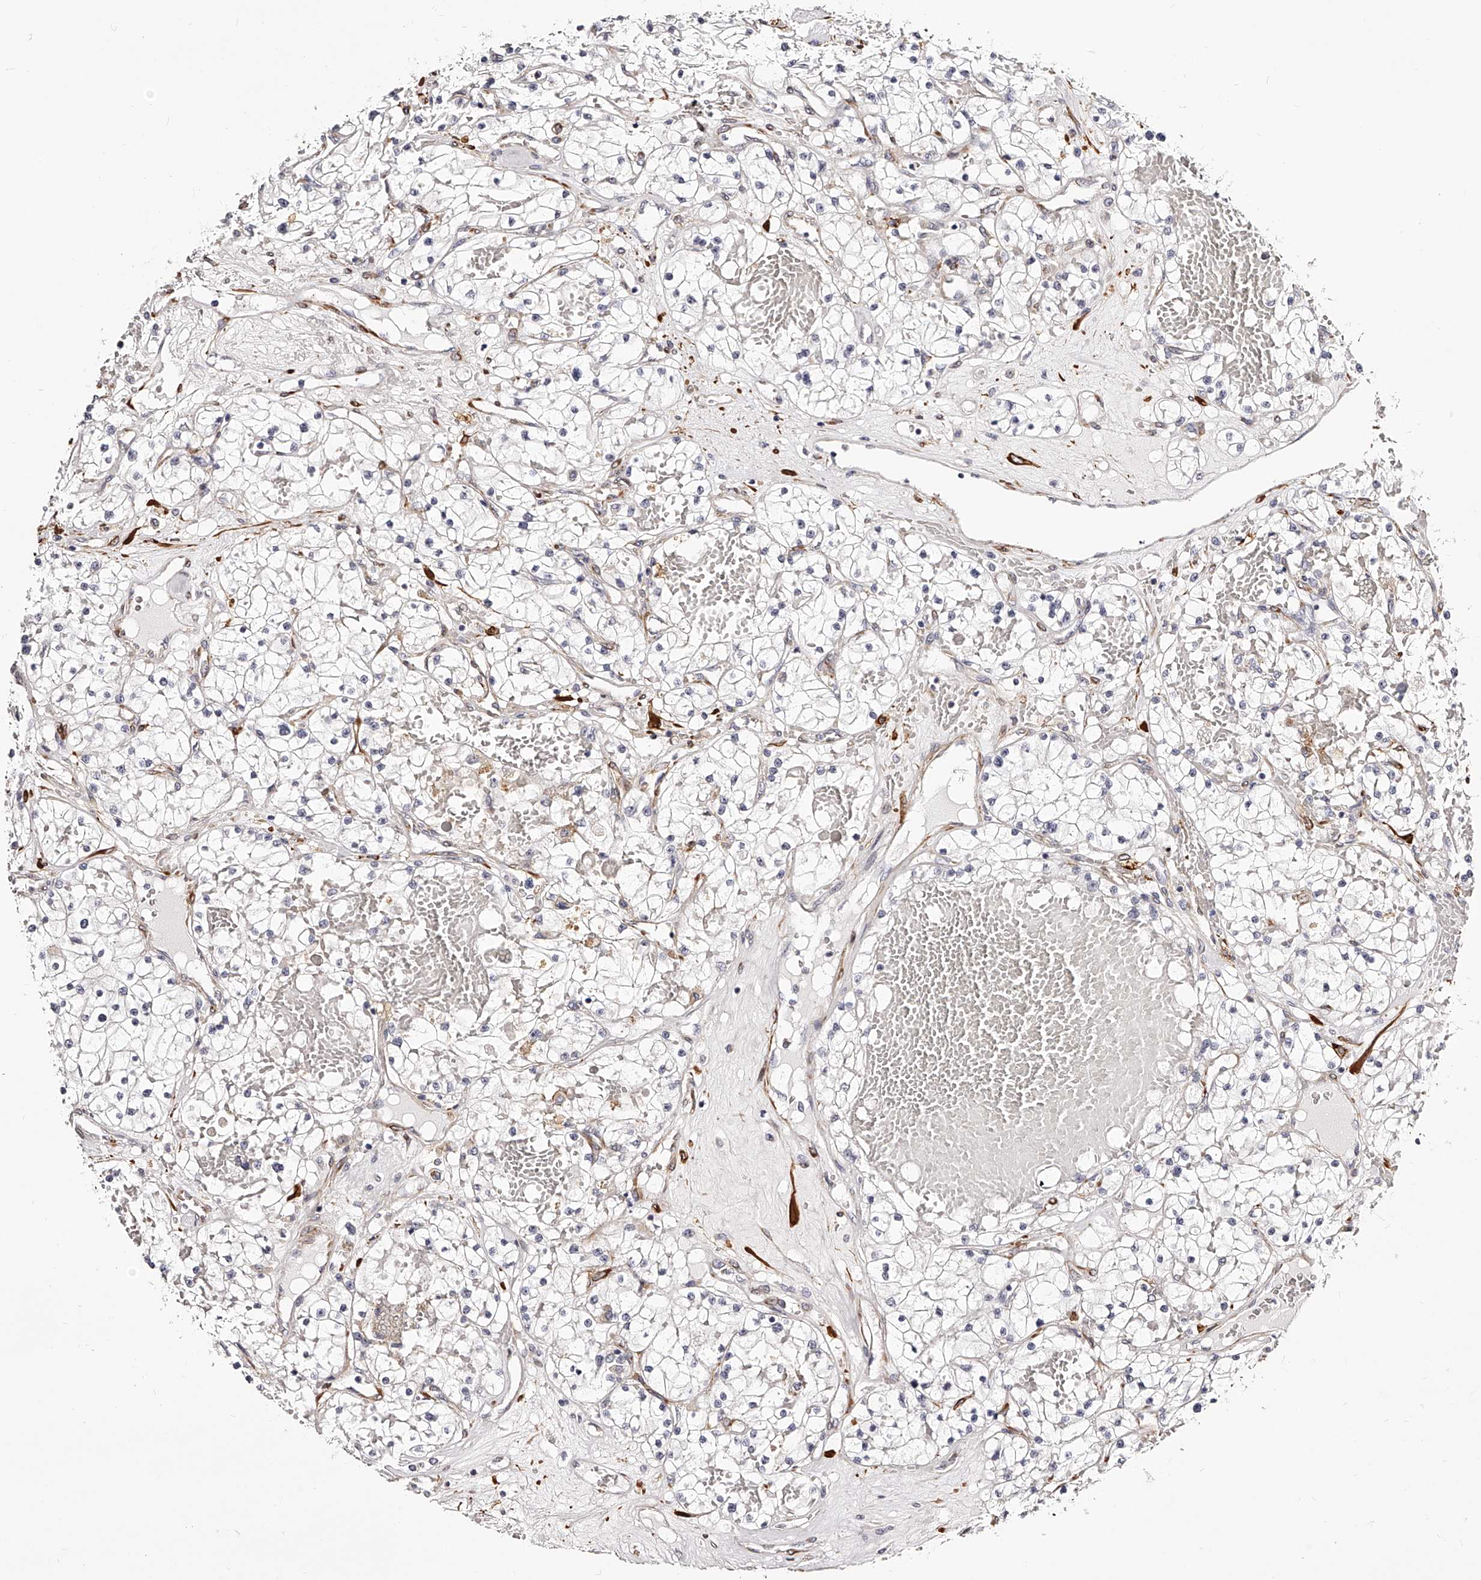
{"staining": {"intensity": "negative", "quantity": "none", "location": "none"}, "tissue": "renal cancer", "cell_type": "Tumor cells", "image_type": "cancer", "snomed": [{"axis": "morphology", "description": "Normal tissue, NOS"}, {"axis": "morphology", "description": "Adenocarcinoma, NOS"}, {"axis": "topography", "description": "Kidney"}], "caption": "Immunohistochemistry micrograph of neoplastic tissue: human renal cancer stained with DAB demonstrates no significant protein staining in tumor cells. The staining was performed using DAB (3,3'-diaminobenzidine) to visualize the protein expression in brown, while the nuclei were stained in blue with hematoxylin (Magnification: 20x).", "gene": "CD82", "patient": {"sex": "male", "age": 68}}